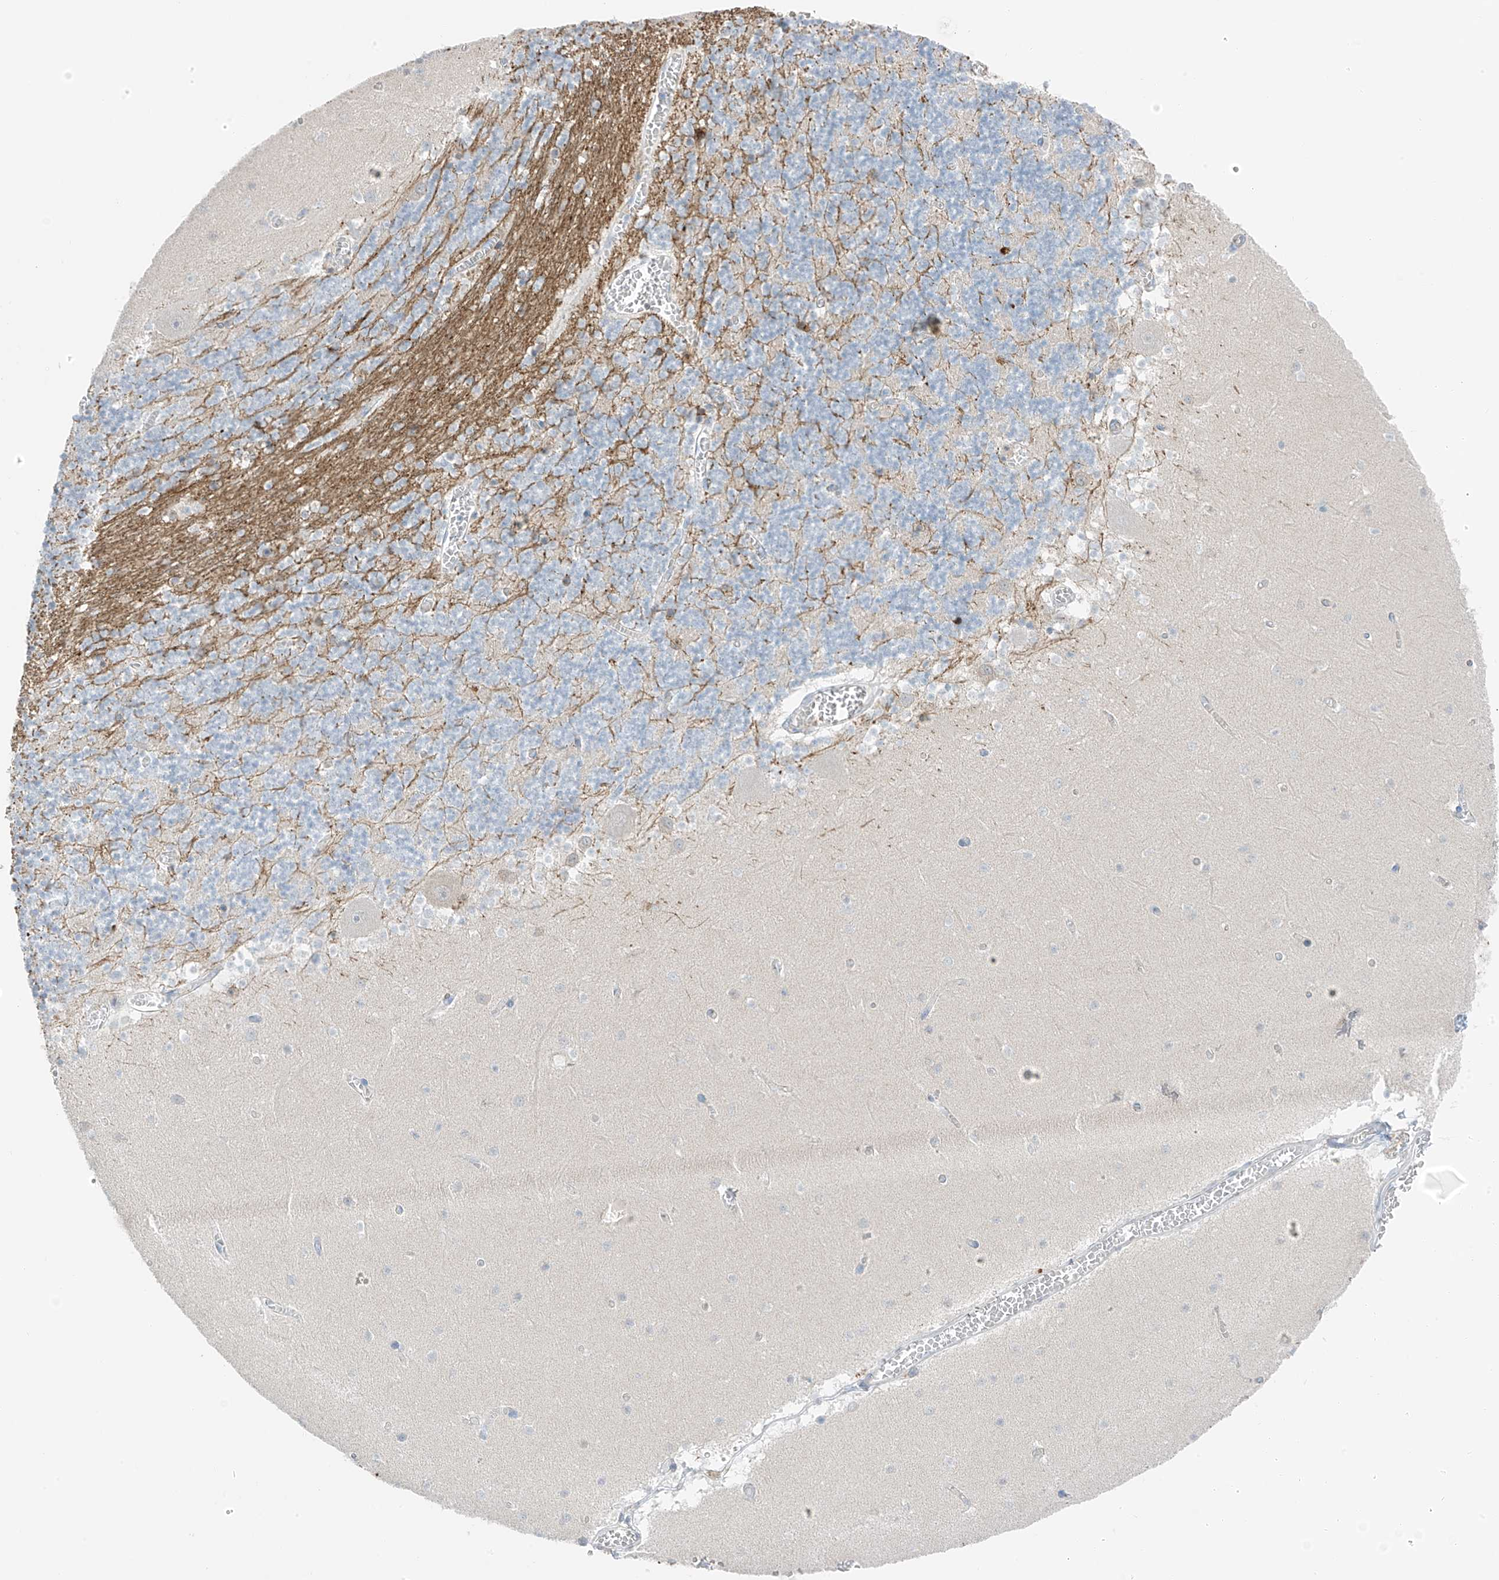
{"staining": {"intensity": "moderate", "quantity": "<25%", "location": "cytoplasmic/membranous"}, "tissue": "cerebellum", "cell_type": "Cells in granular layer", "image_type": "normal", "snomed": [{"axis": "morphology", "description": "Normal tissue, NOS"}, {"axis": "topography", "description": "Cerebellum"}], "caption": "A low amount of moderate cytoplasmic/membranous positivity is appreciated in approximately <25% of cells in granular layer in unremarkable cerebellum. The protein of interest is stained brown, and the nuclei are stained in blue (DAB IHC with brightfield microscopy, high magnification).", "gene": "NALCN", "patient": {"sex": "female", "age": 28}}